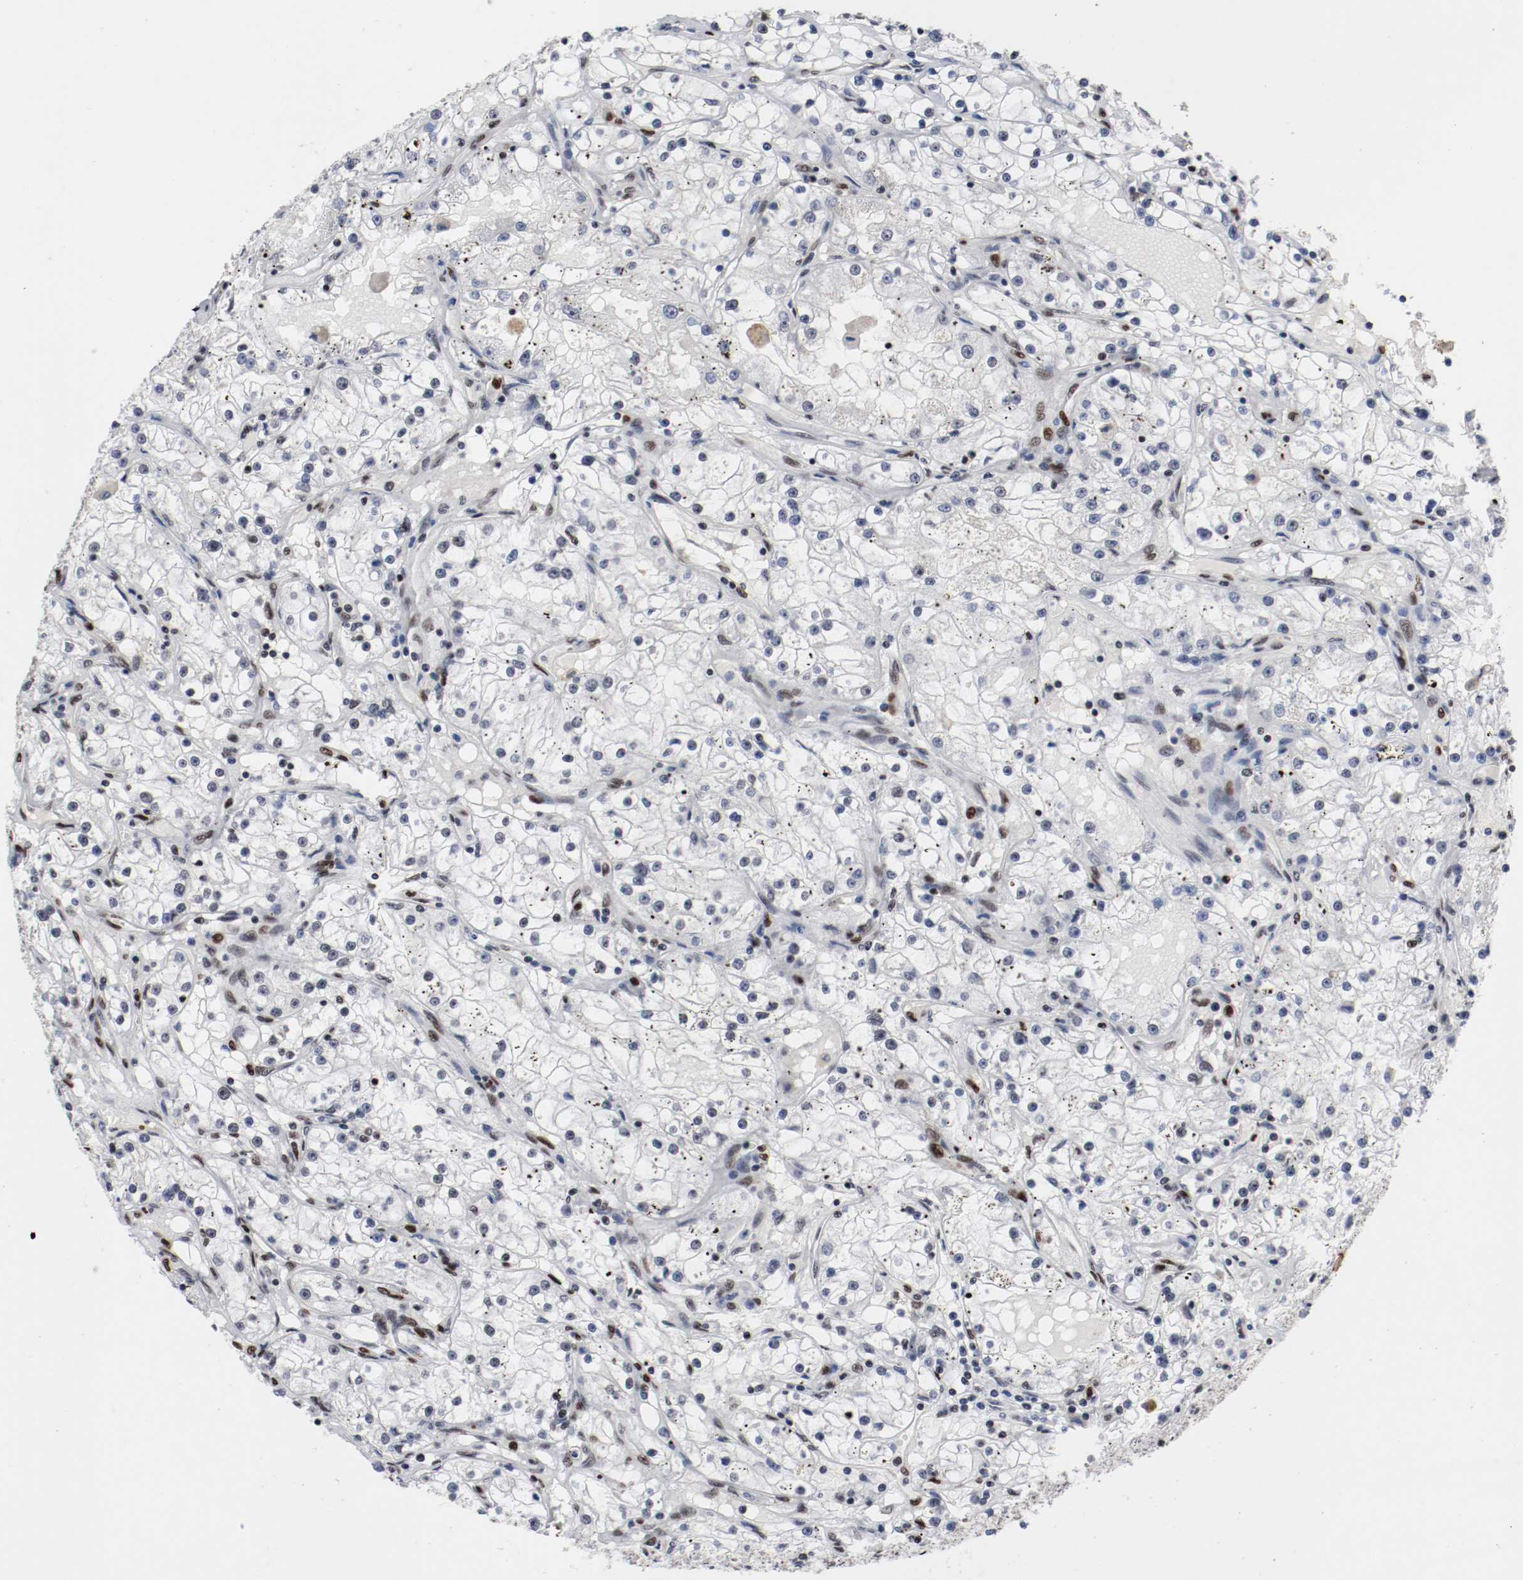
{"staining": {"intensity": "moderate", "quantity": "<25%", "location": "nuclear"}, "tissue": "renal cancer", "cell_type": "Tumor cells", "image_type": "cancer", "snomed": [{"axis": "morphology", "description": "Adenocarcinoma, NOS"}, {"axis": "topography", "description": "Kidney"}], "caption": "Adenocarcinoma (renal) tissue reveals moderate nuclear positivity in about <25% of tumor cells, visualized by immunohistochemistry.", "gene": "MEF2D", "patient": {"sex": "male", "age": 56}}